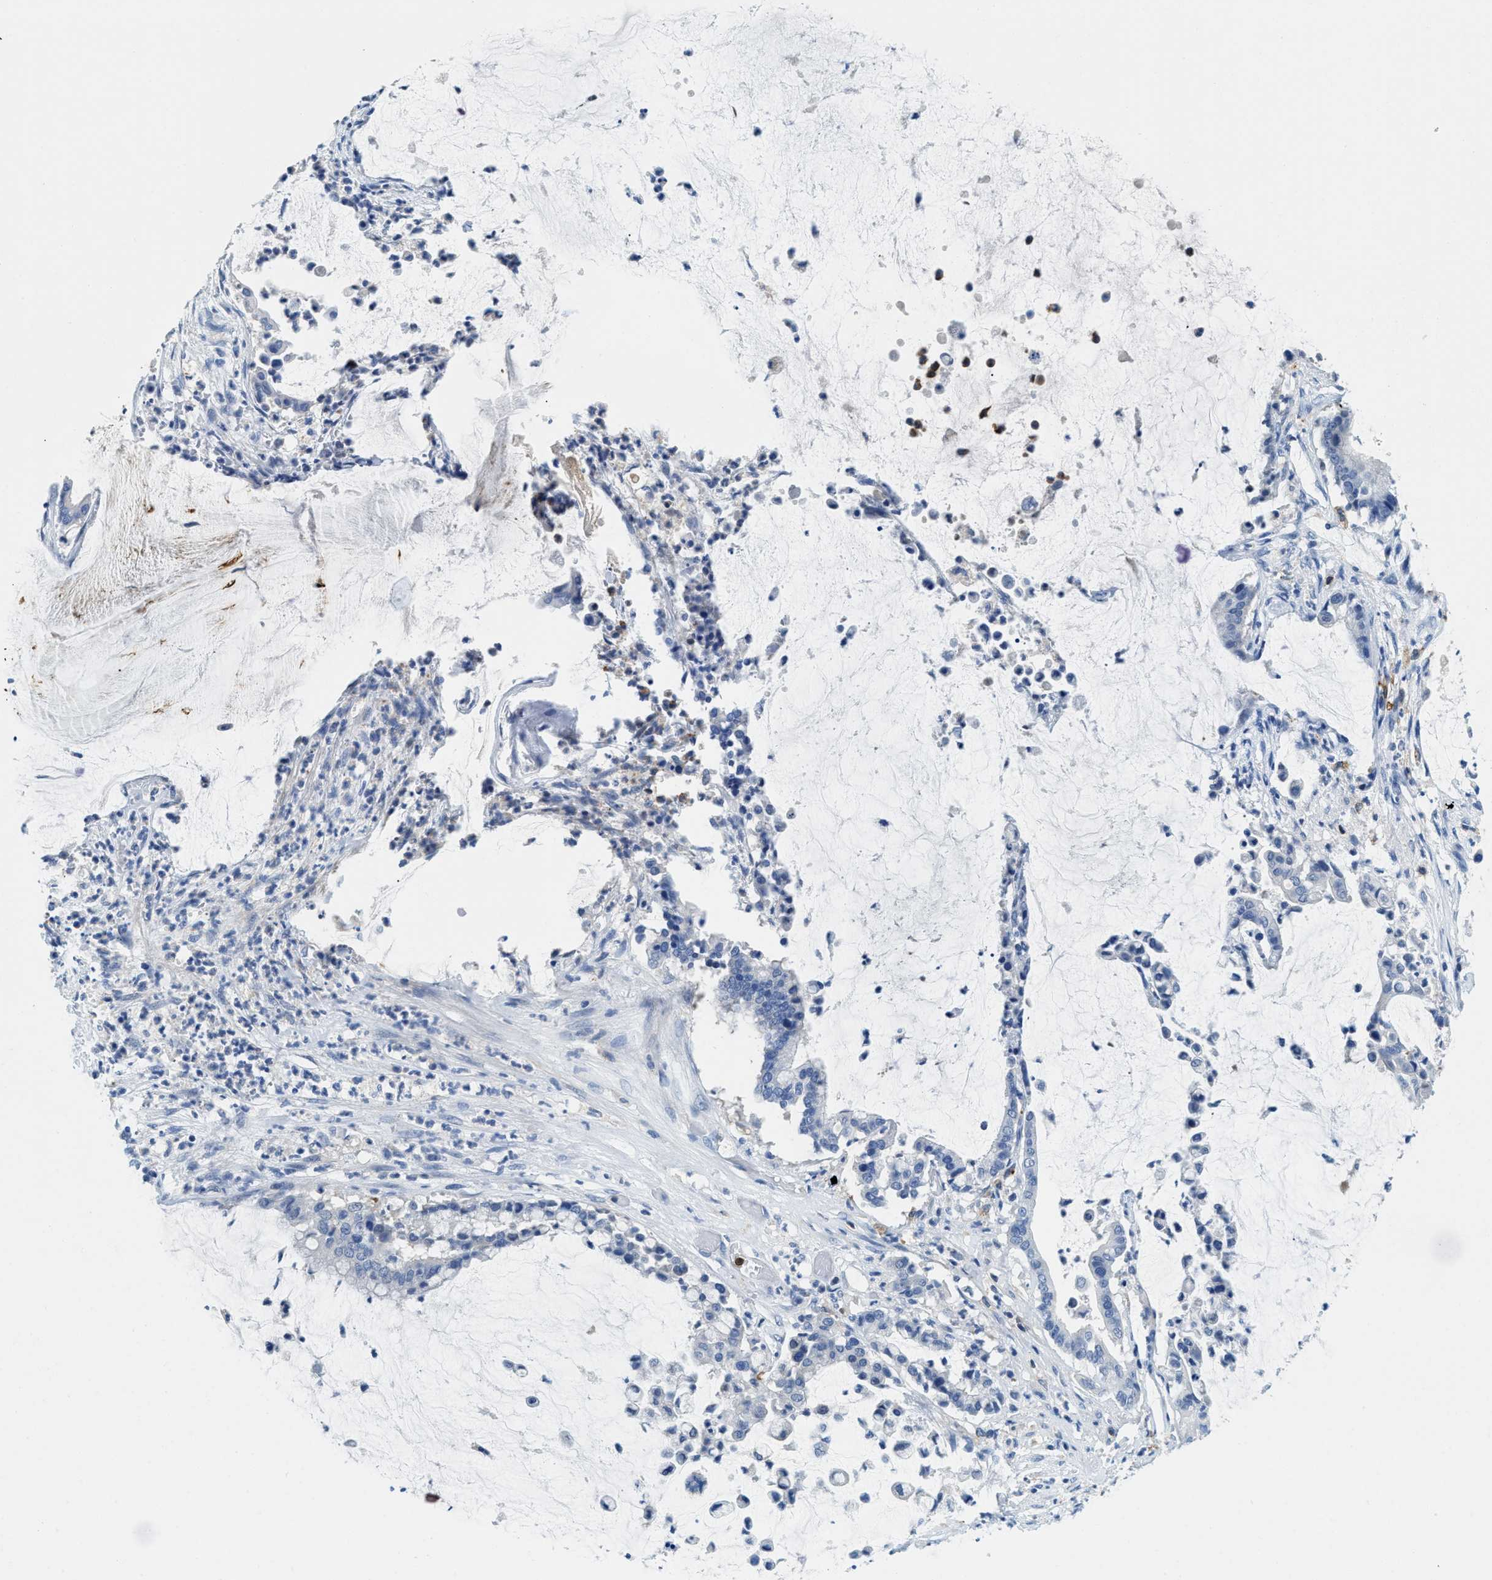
{"staining": {"intensity": "negative", "quantity": "none", "location": "none"}, "tissue": "pancreatic cancer", "cell_type": "Tumor cells", "image_type": "cancer", "snomed": [{"axis": "morphology", "description": "Adenocarcinoma, NOS"}, {"axis": "topography", "description": "Pancreas"}], "caption": "Immunohistochemistry histopathology image of human pancreatic cancer stained for a protein (brown), which displays no staining in tumor cells. (DAB (3,3'-diaminobenzidine) immunohistochemistry (IHC) with hematoxylin counter stain).", "gene": "CD226", "patient": {"sex": "male", "age": 41}}